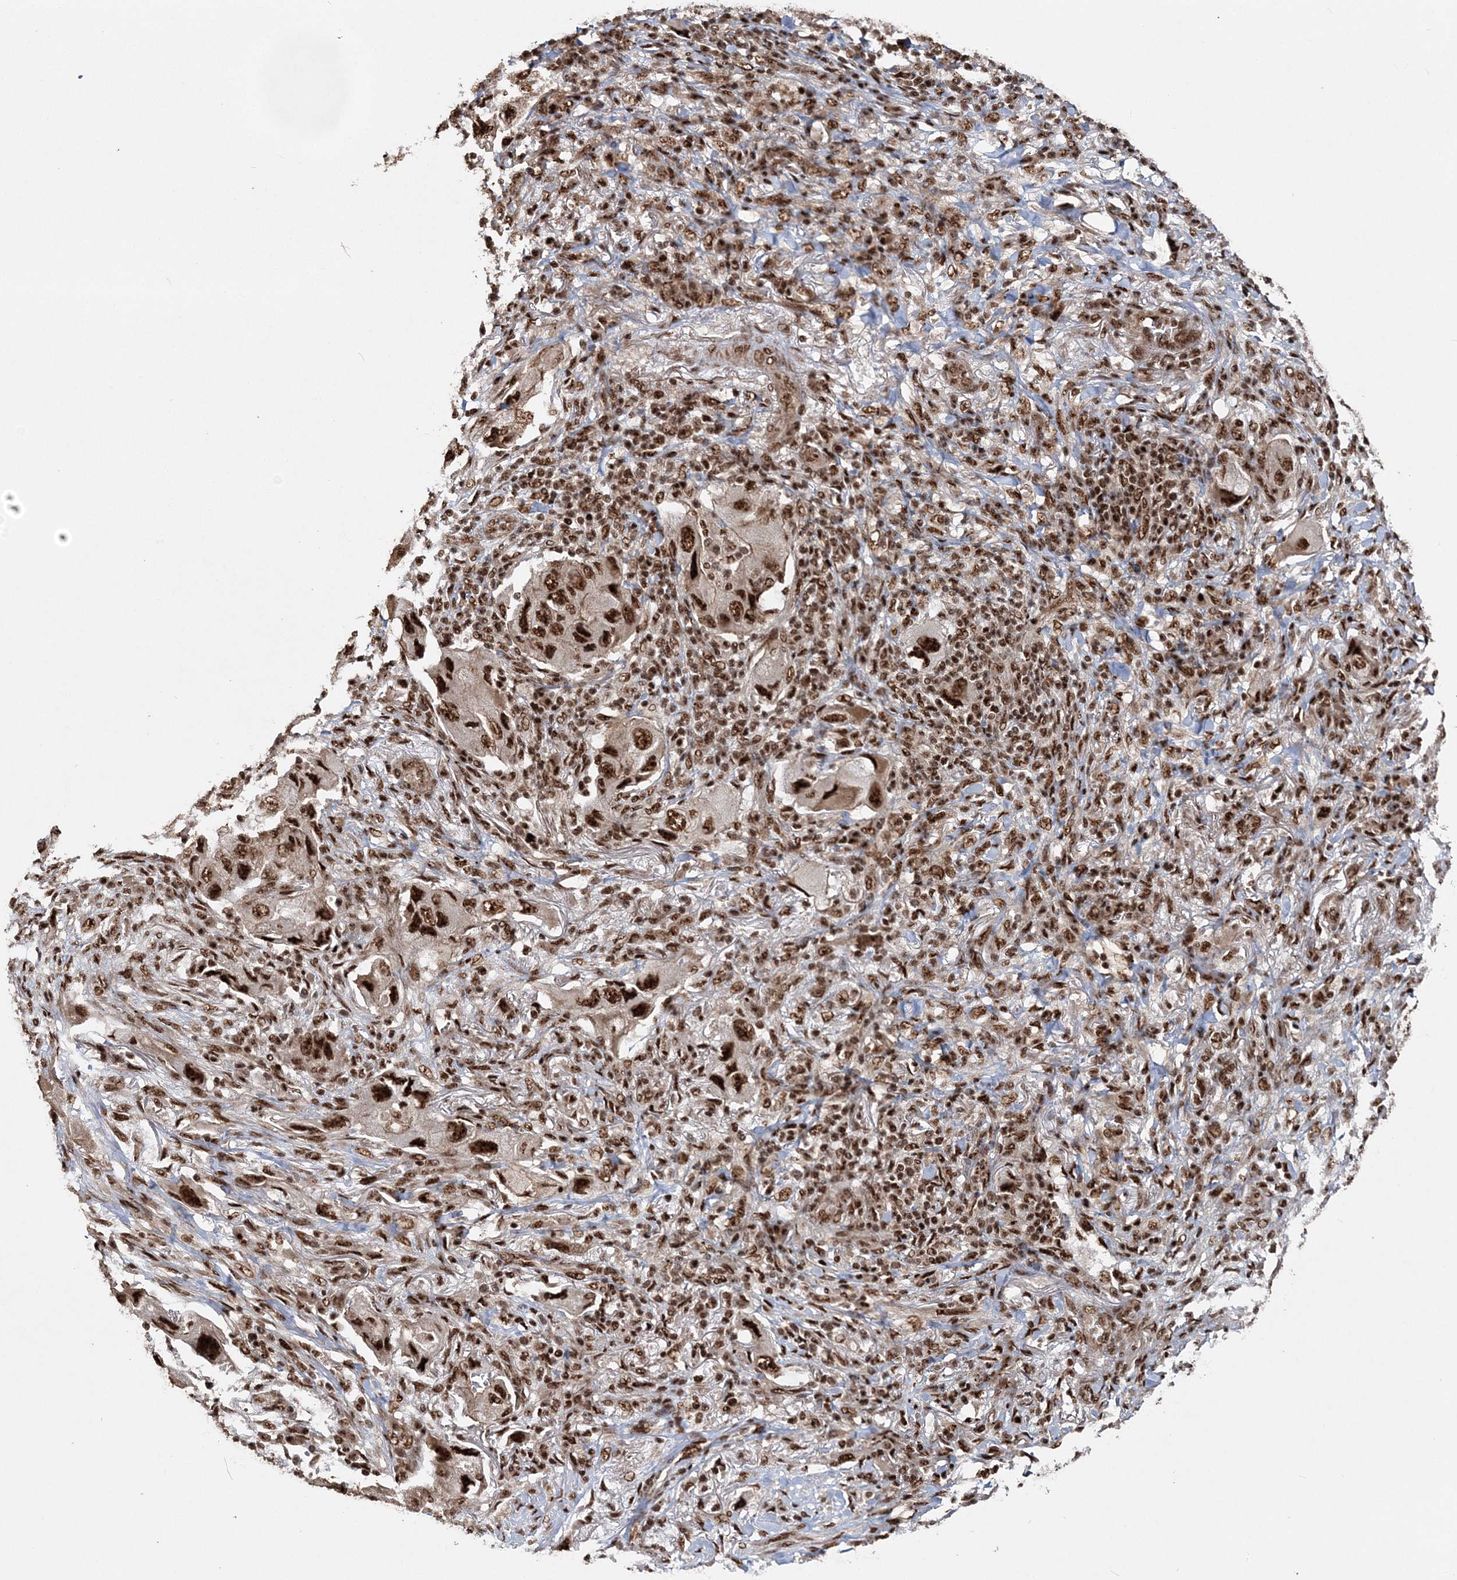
{"staining": {"intensity": "strong", "quantity": ">75%", "location": "nuclear"}, "tissue": "lung cancer", "cell_type": "Tumor cells", "image_type": "cancer", "snomed": [{"axis": "morphology", "description": "Adenocarcinoma, NOS"}, {"axis": "topography", "description": "Lung"}], "caption": "Immunohistochemistry (DAB) staining of human lung cancer reveals strong nuclear protein staining in approximately >75% of tumor cells.", "gene": "EXOSC8", "patient": {"sex": "female", "age": 65}}